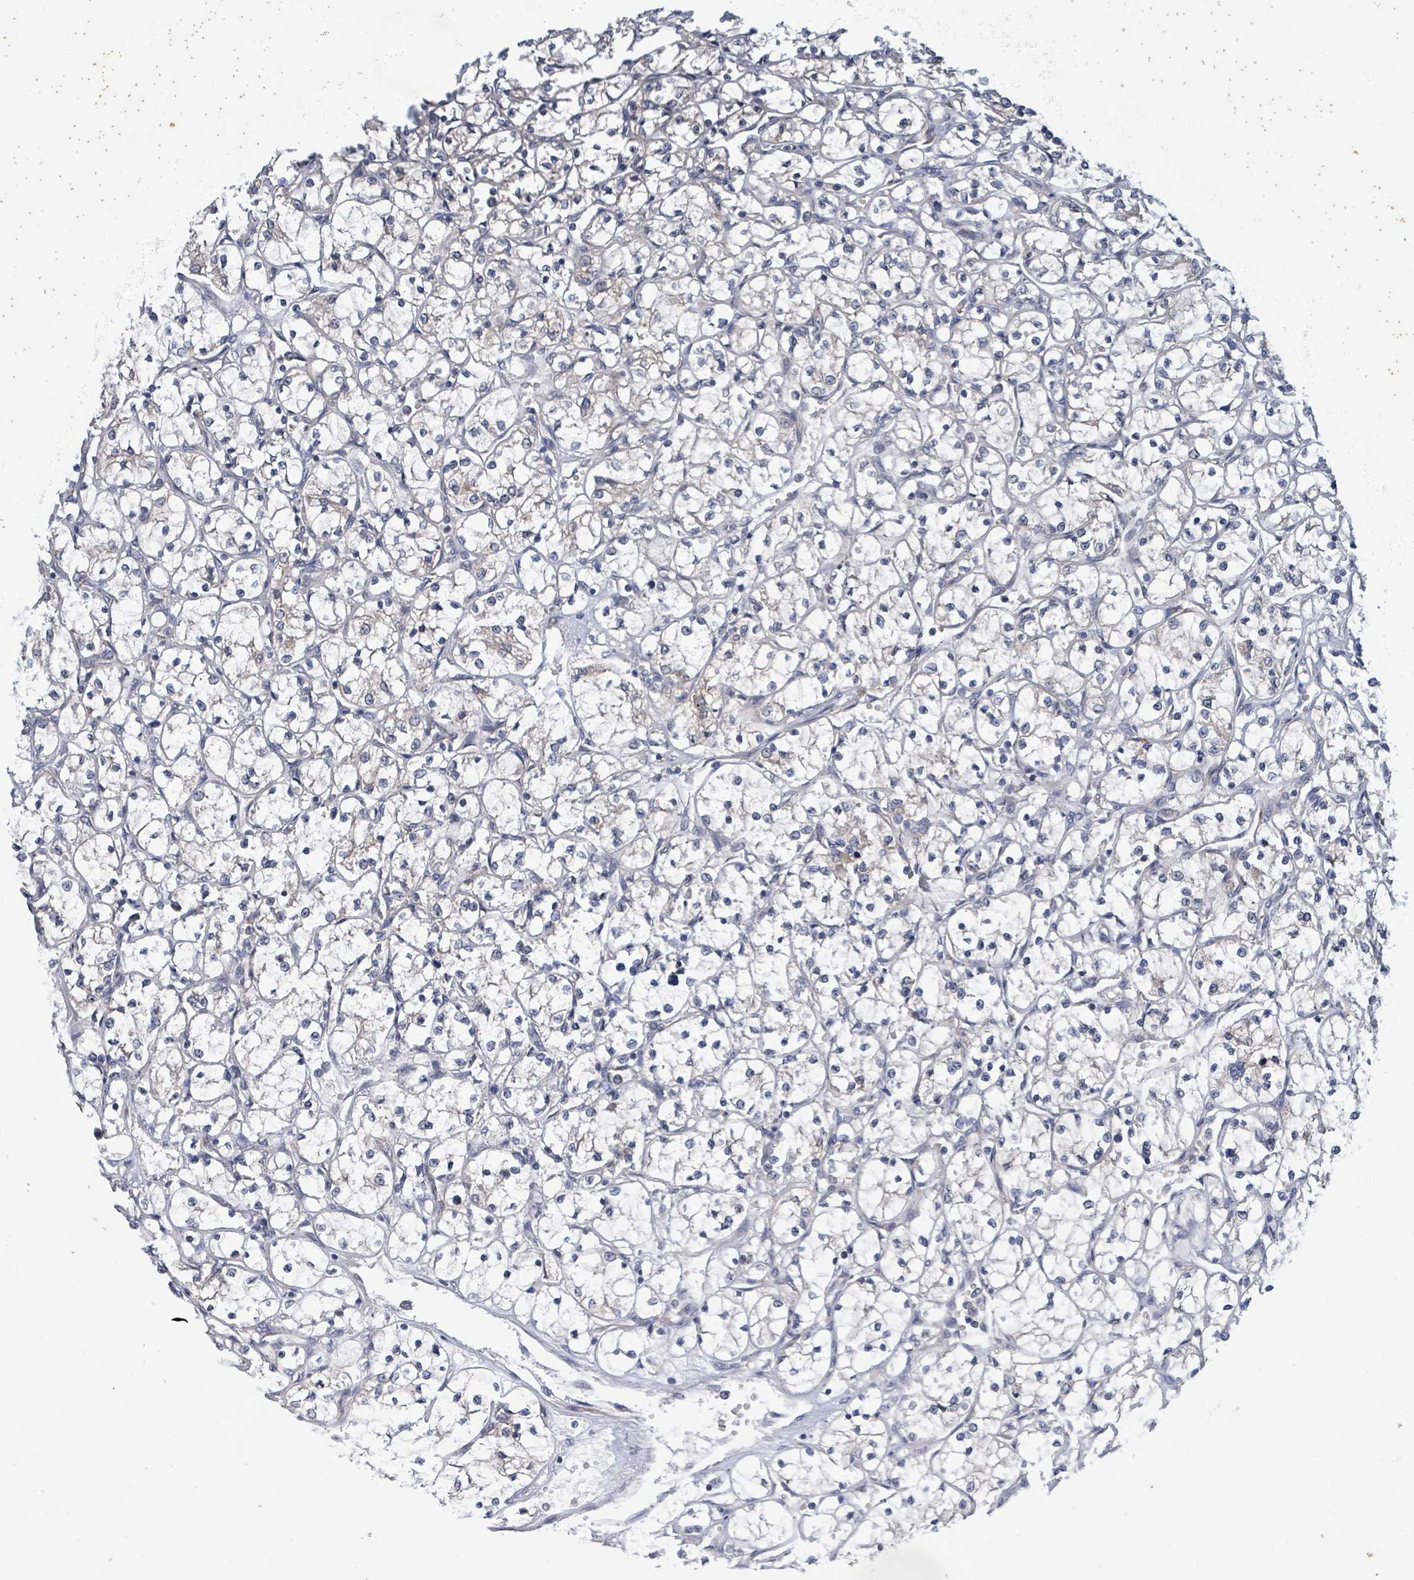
{"staining": {"intensity": "negative", "quantity": "none", "location": "none"}, "tissue": "renal cancer", "cell_type": "Tumor cells", "image_type": "cancer", "snomed": [{"axis": "morphology", "description": "Adenocarcinoma, NOS"}, {"axis": "topography", "description": "Kidney"}], "caption": "There is no significant staining in tumor cells of adenocarcinoma (renal).", "gene": "ATP13A1", "patient": {"sex": "female", "age": 69}}